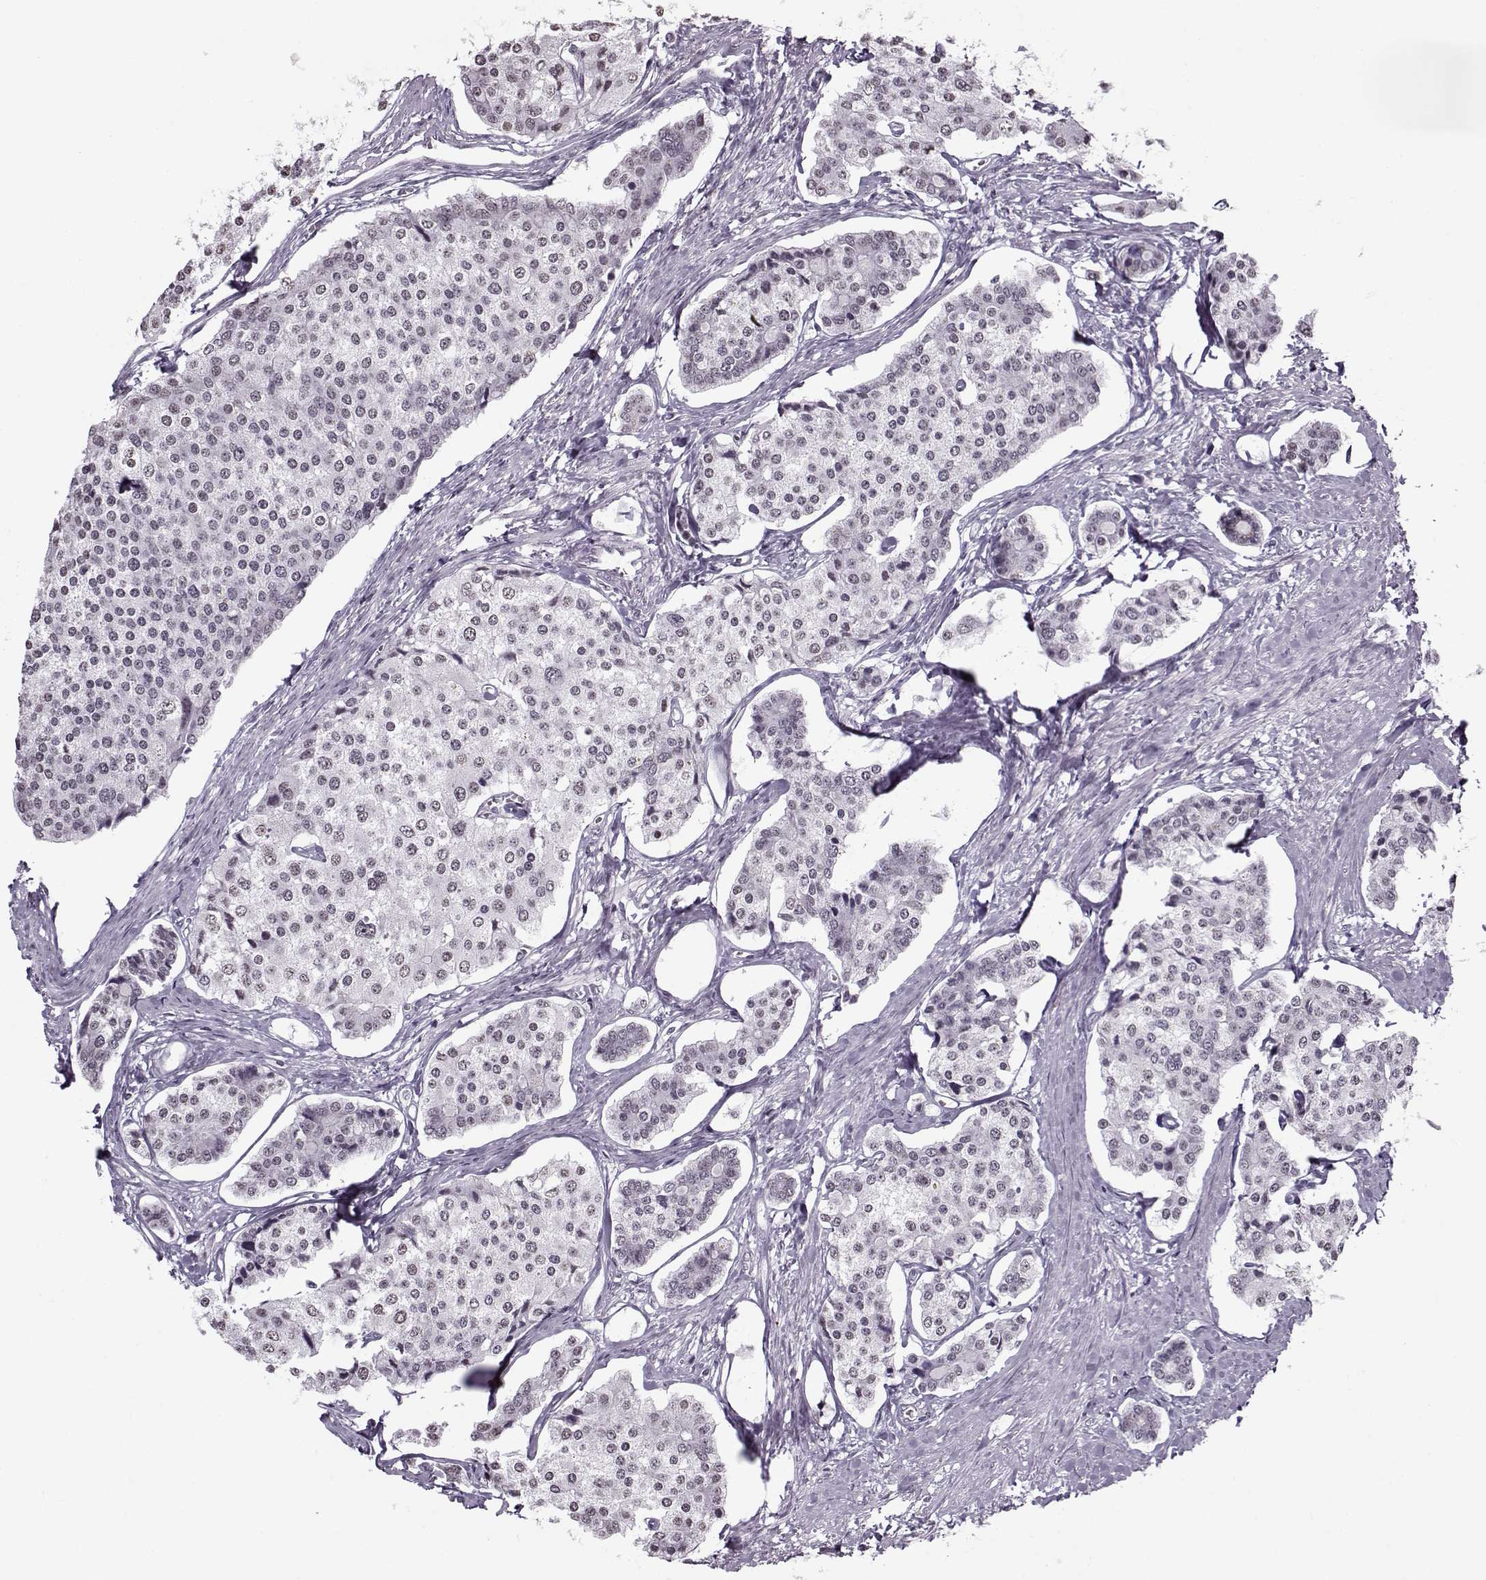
{"staining": {"intensity": "negative", "quantity": "none", "location": "none"}, "tissue": "carcinoid", "cell_type": "Tumor cells", "image_type": "cancer", "snomed": [{"axis": "morphology", "description": "Carcinoid, malignant, NOS"}, {"axis": "topography", "description": "Small intestine"}], "caption": "Micrograph shows no protein staining in tumor cells of malignant carcinoid tissue.", "gene": "PRMT8", "patient": {"sex": "female", "age": 65}}